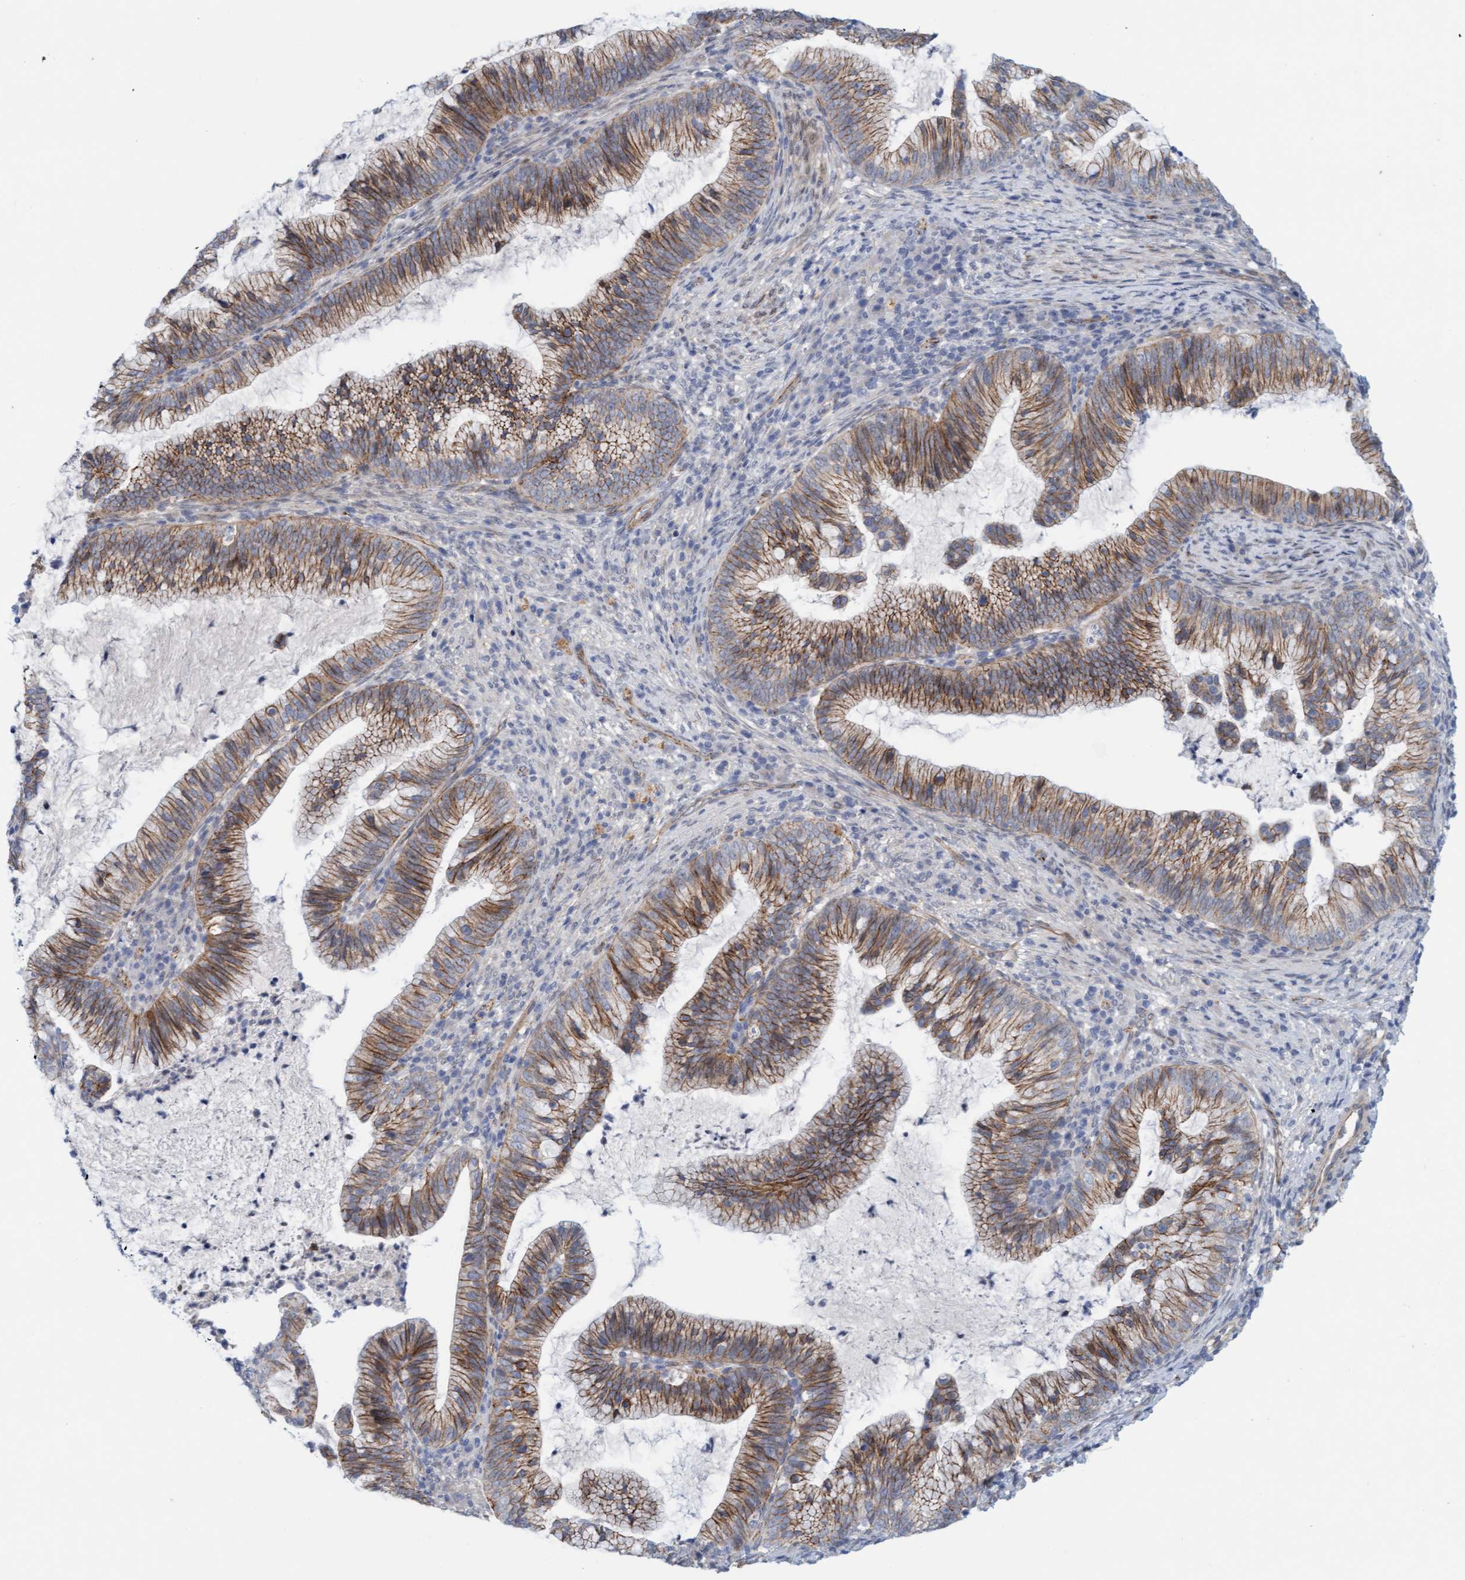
{"staining": {"intensity": "moderate", "quantity": "25%-75%", "location": "cytoplasmic/membranous"}, "tissue": "cervical cancer", "cell_type": "Tumor cells", "image_type": "cancer", "snomed": [{"axis": "morphology", "description": "Adenocarcinoma, NOS"}, {"axis": "topography", "description": "Cervix"}], "caption": "Cervical cancer stained with IHC exhibits moderate cytoplasmic/membranous staining in about 25%-75% of tumor cells.", "gene": "KRBA2", "patient": {"sex": "female", "age": 36}}